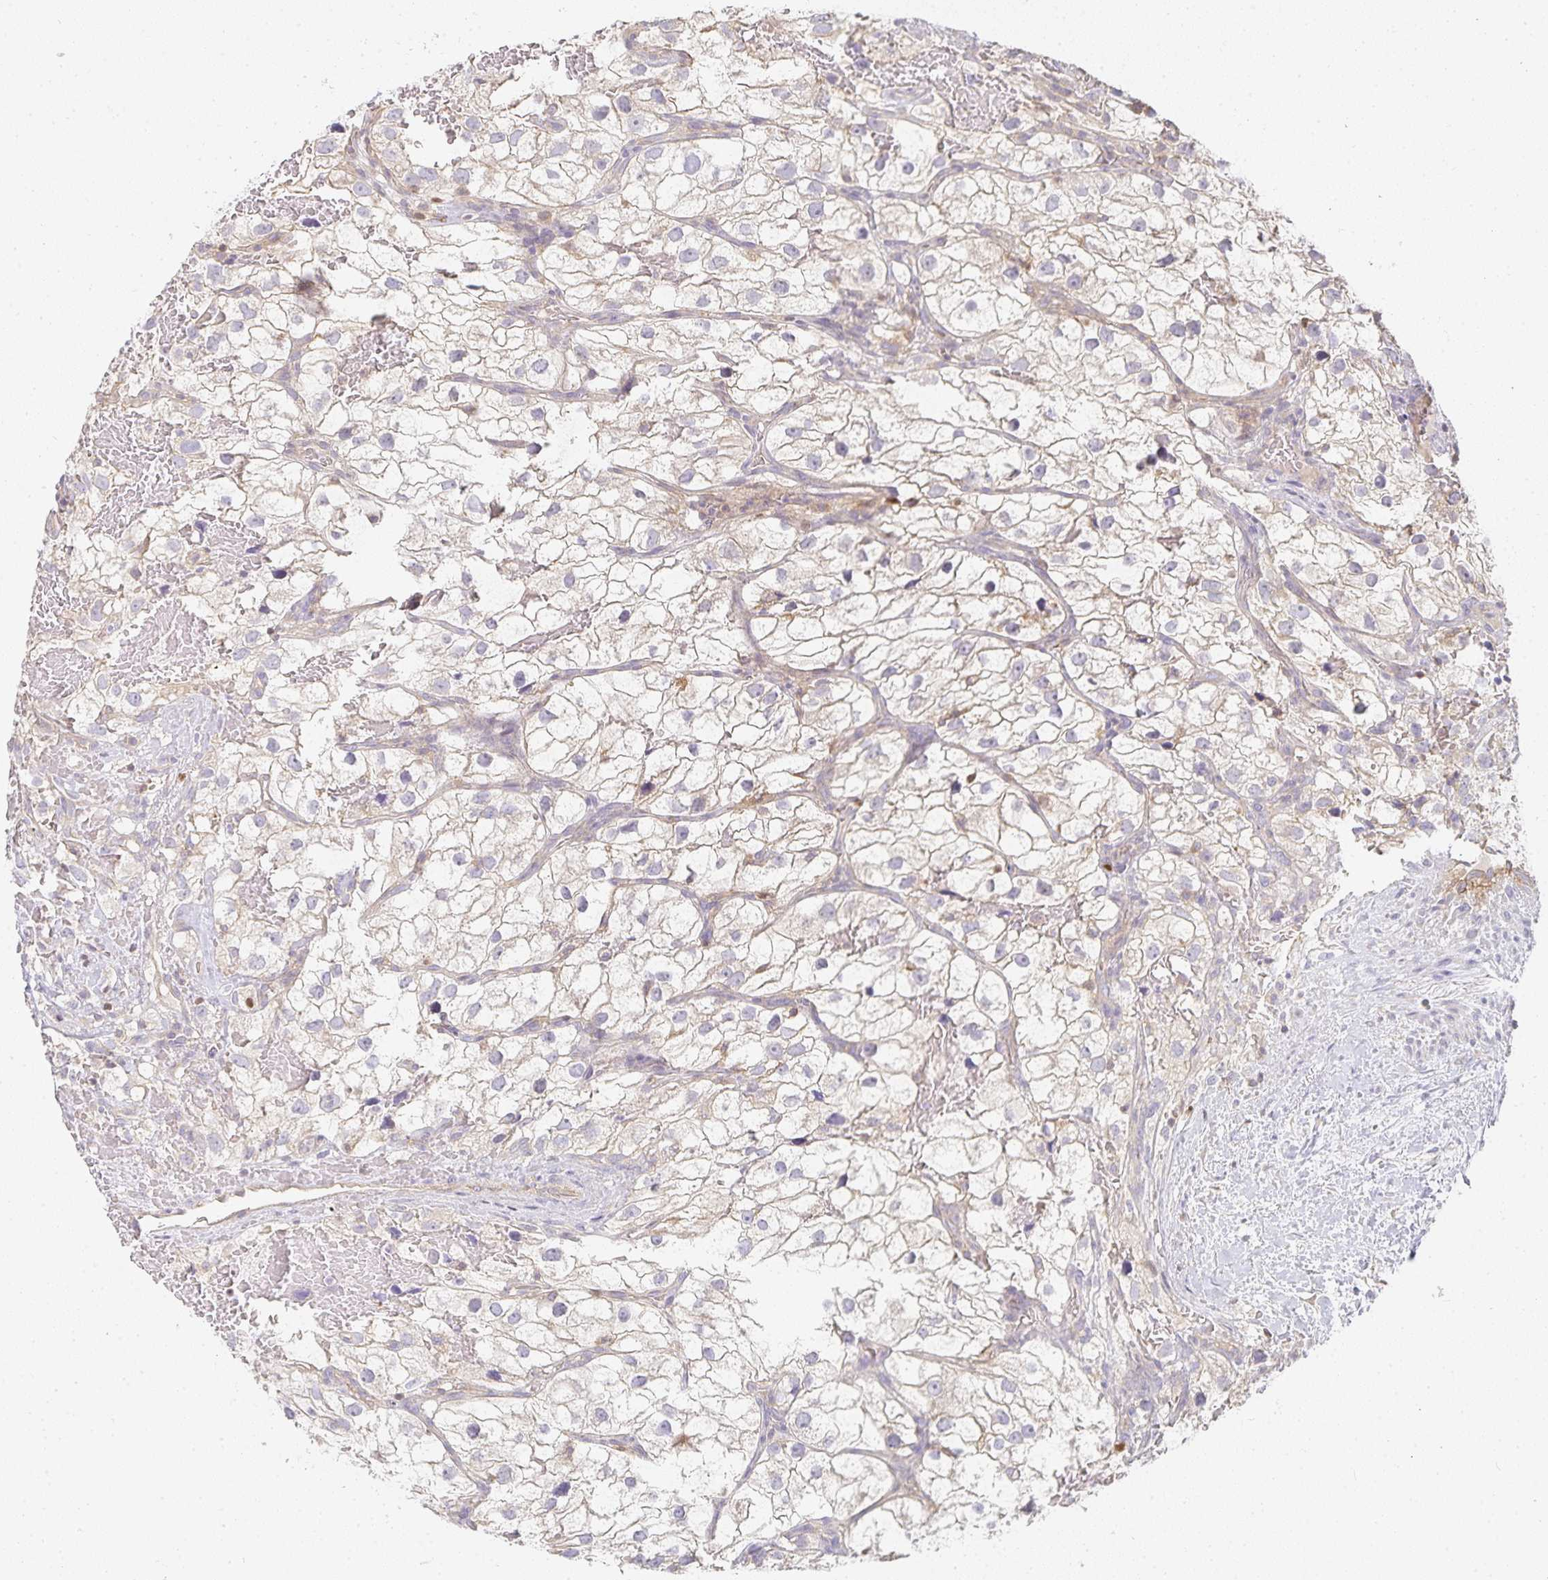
{"staining": {"intensity": "weak", "quantity": "<25%", "location": "cytoplasmic/membranous"}, "tissue": "renal cancer", "cell_type": "Tumor cells", "image_type": "cancer", "snomed": [{"axis": "morphology", "description": "Adenocarcinoma, NOS"}, {"axis": "topography", "description": "Kidney"}], "caption": "A micrograph of renal adenocarcinoma stained for a protein reveals no brown staining in tumor cells.", "gene": "GATA3", "patient": {"sex": "male", "age": 59}}